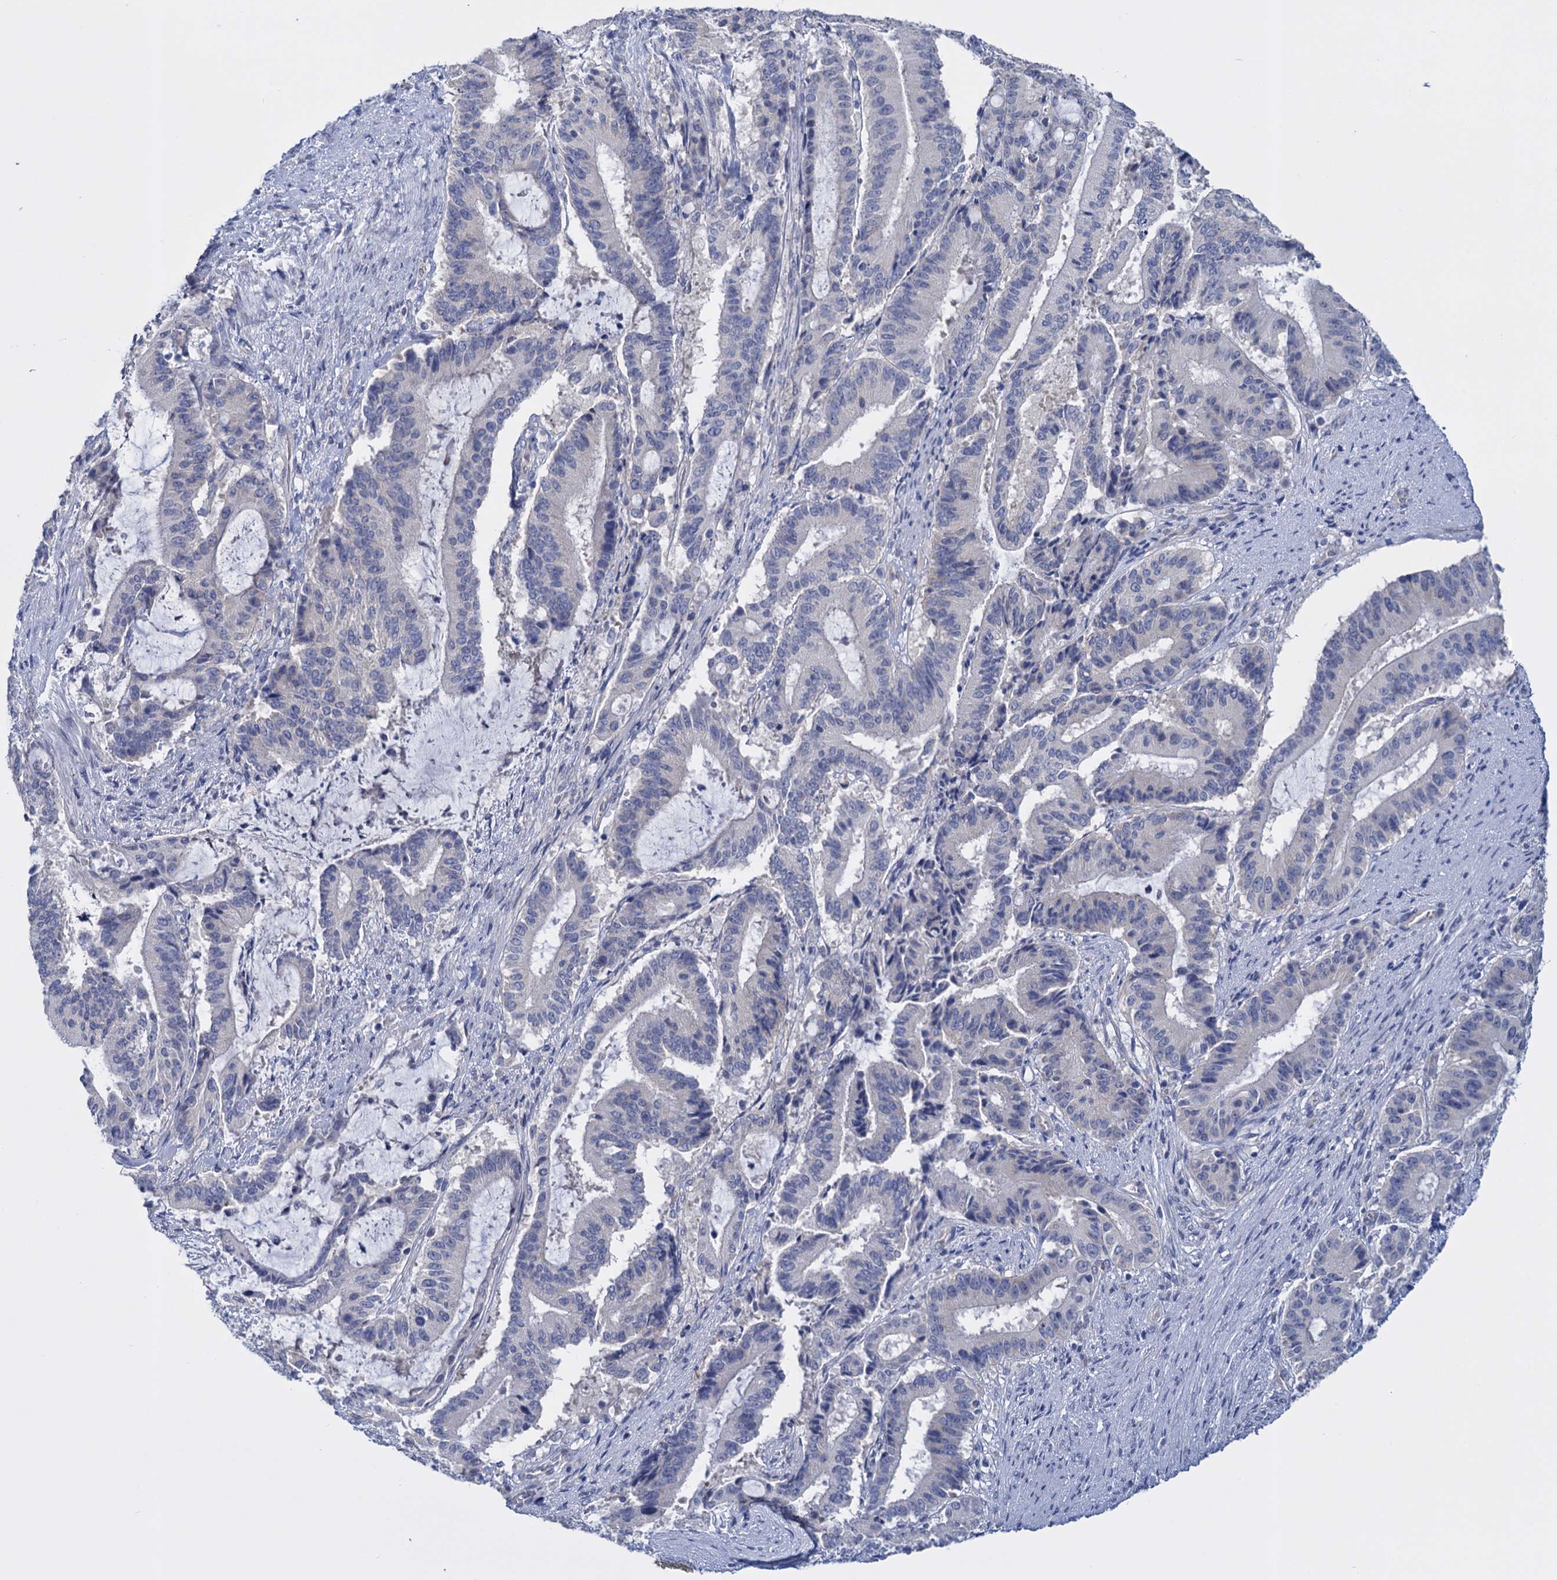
{"staining": {"intensity": "negative", "quantity": "none", "location": "none"}, "tissue": "liver cancer", "cell_type": "Tumor cells", "image_type": "cancer", "snomed": [{"axis": "morphology", "description": "Normal tissue, NOS"}, {"axis": "morphology", "description": "Cholangiocarcinoma"}, {"axis": "topography", "description": "Liver"}, {"axis": "topography", "description": "Peripheral nerve tissue"}], "caption": "High magnification brightfield microscopy of cholangiocarcinoma (liver) stained with DAB (brown) and counterstained with hematoxylin (blue): tumor cells show no significant staining.", "gene": "GSTM2", "patient": {"sex": "female", "age": 73}}